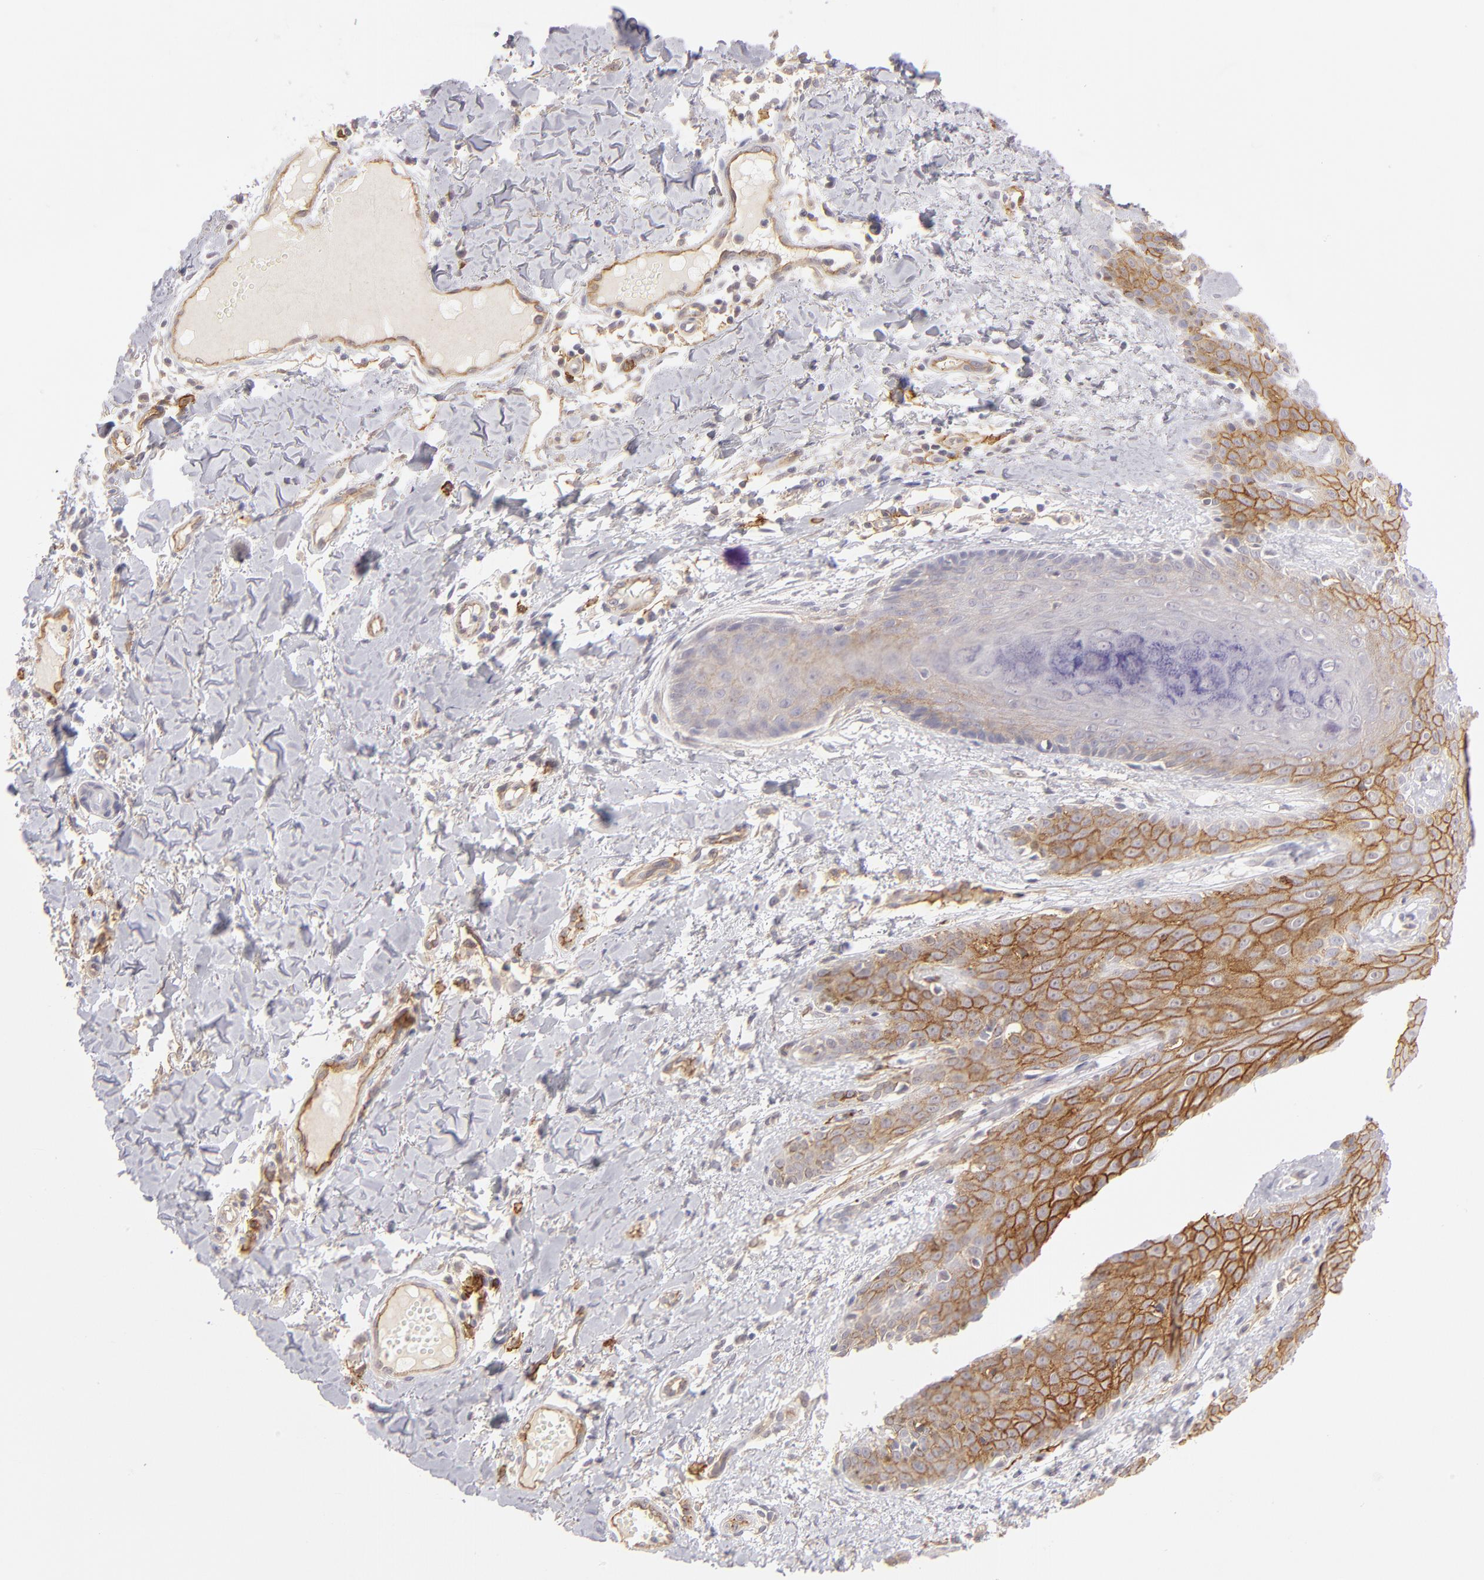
{"staining": {"intensity": "strong", "quantity": "25%-75%", "location": "cytoplasmic/membranous"}, "tissue": "skin cancer", "cell_type": "Tumor cells", "image_type": "cancer", "snomed": [{"axis": "morphology", "description": "Basal cell carcinoma"}, {"axis": "topography", "description": "Skin"}], "caption": "High-magnification brightfield microscopy of basal cell carcinoma (skin) stained with DAB (3,3'-diaminobenzidine) (brown) and counterstained with hematoxylin (blue). tumor cells exhibit strong cytoplasmic/membranous positivity is appreciated in approximately25%-75% of cells.", "gene": "THBD", "patient": {"sex": "male", "age": 67}}